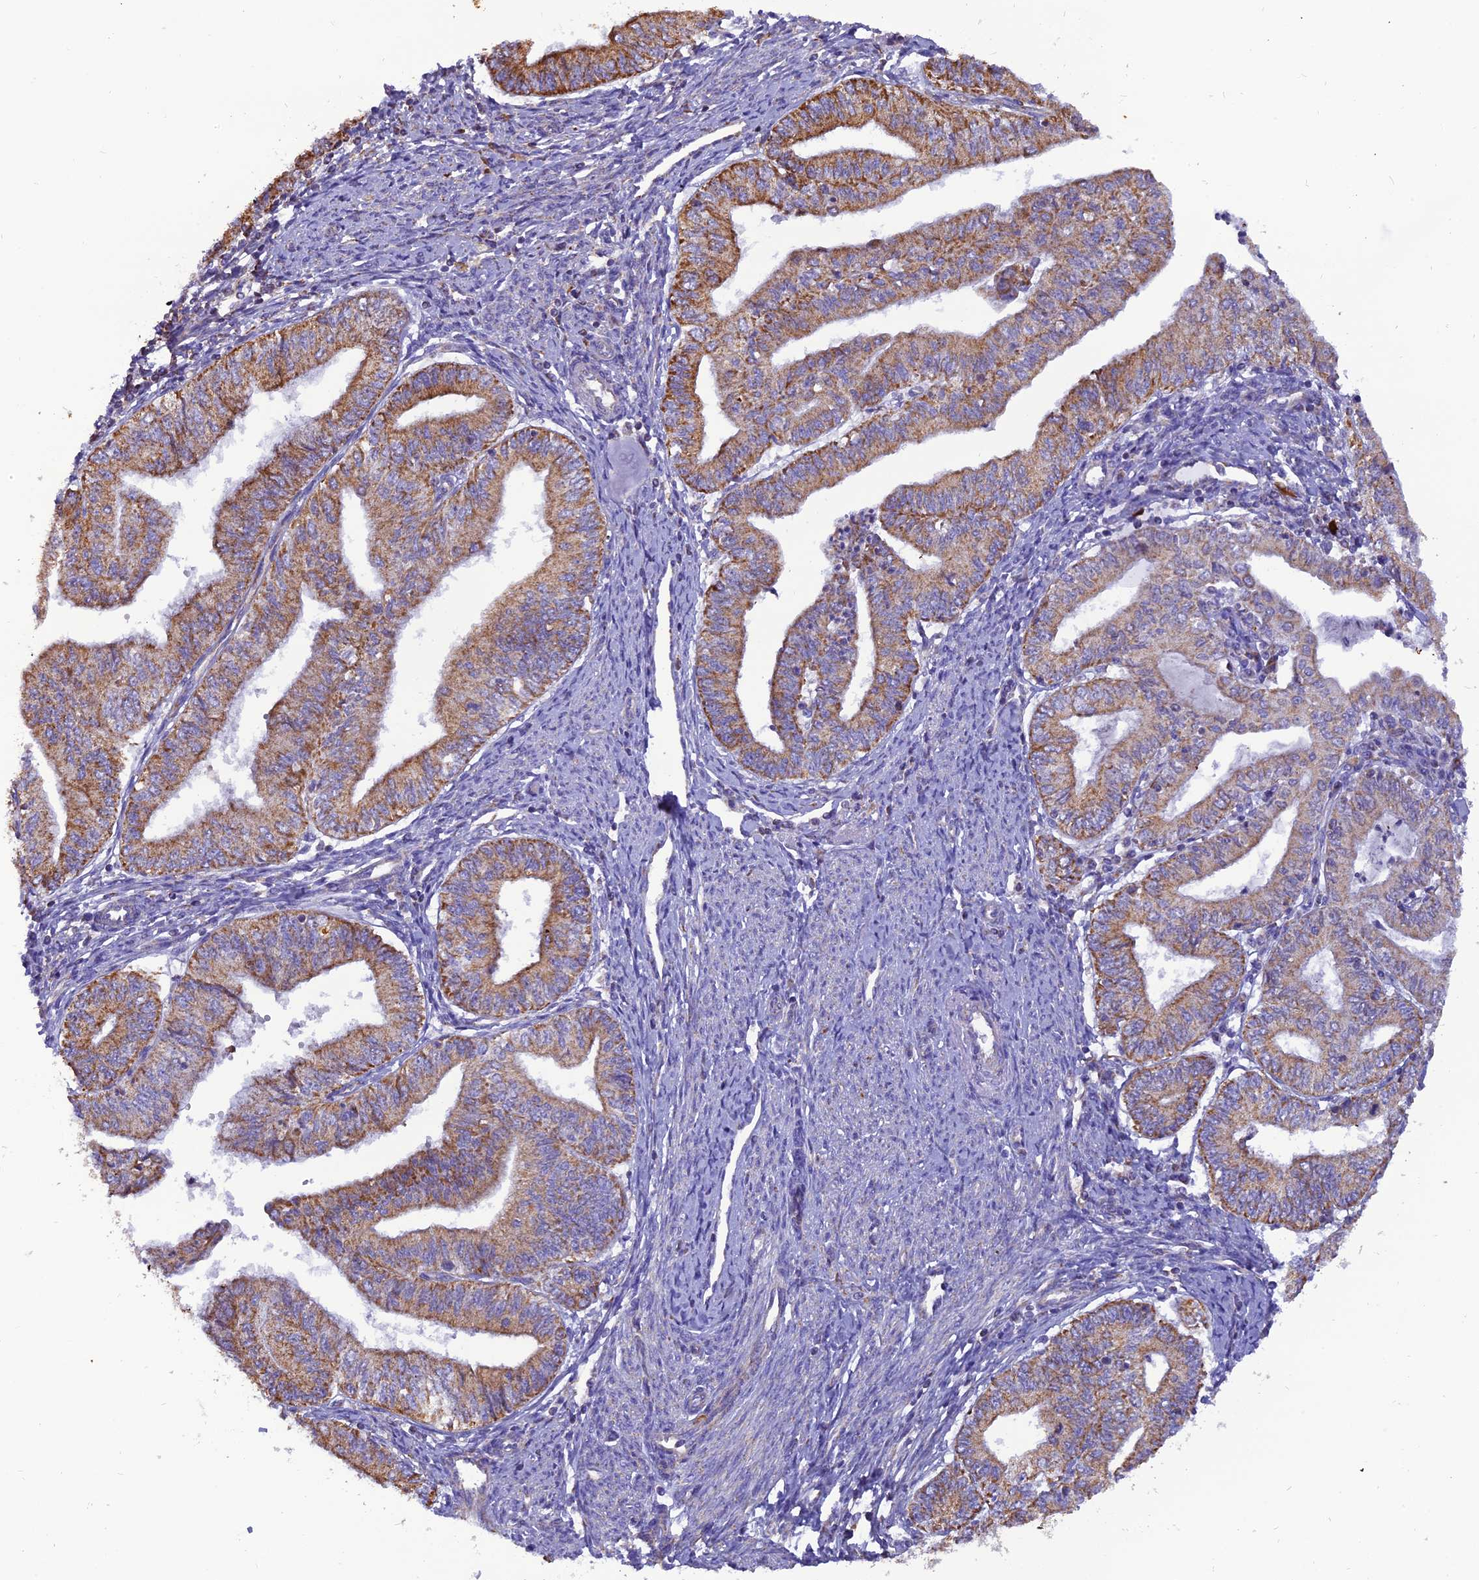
{"staining": {"intensity": "moderate", "quantity": ">75%", "location": "cytoplasmic/membranous"}, "tissue": "endometrial cancer", "cell_type": "Tumor cells", "image_type": "cancer", "snomed": [{"axis": "morphology", "description": "Adenocarcinoma, NOS"}, {"axis": "topography", "description": "Endometrium"}], "caption": "A medium amount of moderate cytoplasmic/membranous positivity is seen in approximately >75% of tumor cells in endometrial adenocarcinoma tissue. (brown staining indicates protein expression, while blue staining denotes nuclei).", "gene": "GPD1", "patient": {"sex": "female", "age": 66}}